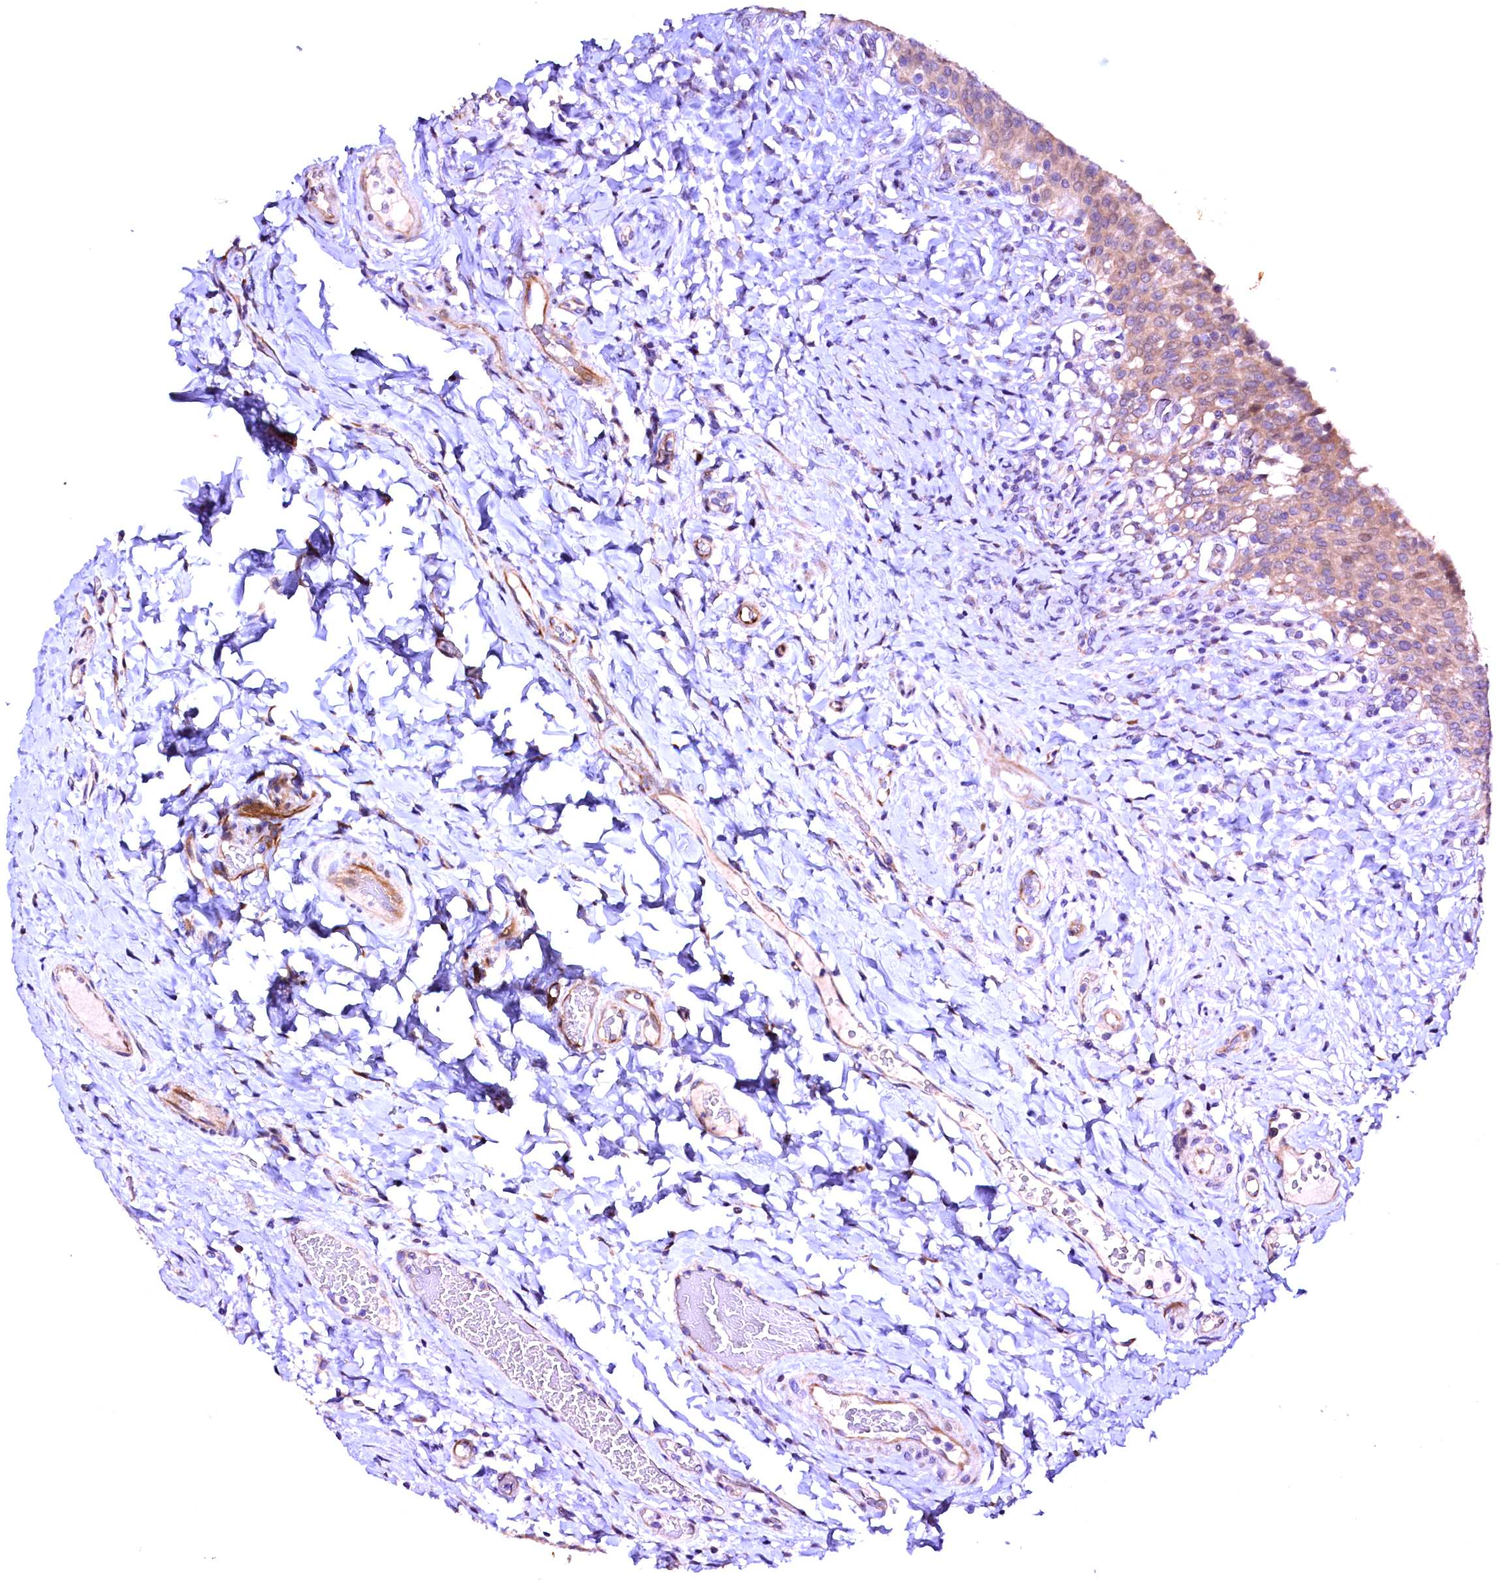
{"staining": {"intensity": "moderate", "quantity": "25%-75%", "location": "cytoplasmic/membranous"}, "tissue": "urinary bladder", "cell_type": "Urothelial cells", "image_type": "normal", "snomed": [{"axis": "morphology", "description": "Normal tissue, NOS"}, {"axis": "morphology", "description": "Inflammation, NOS"}, {"axis": "topography", "description": "Urinary bladder"}], "caption": "The photomicrograph displays a brown stain indicating the presence of a protein in the cytoplasmic/membranous of urothelial cells in urinary bladder. The protein of interest is stained brown, and the nuclei are stained in blue (DAB (3,3'-diaminobenzidine) IHC with brightfield microscopy, high magnification).", "gene": "RPUSD2", "patient": {"sex": "male", "age": 64}}